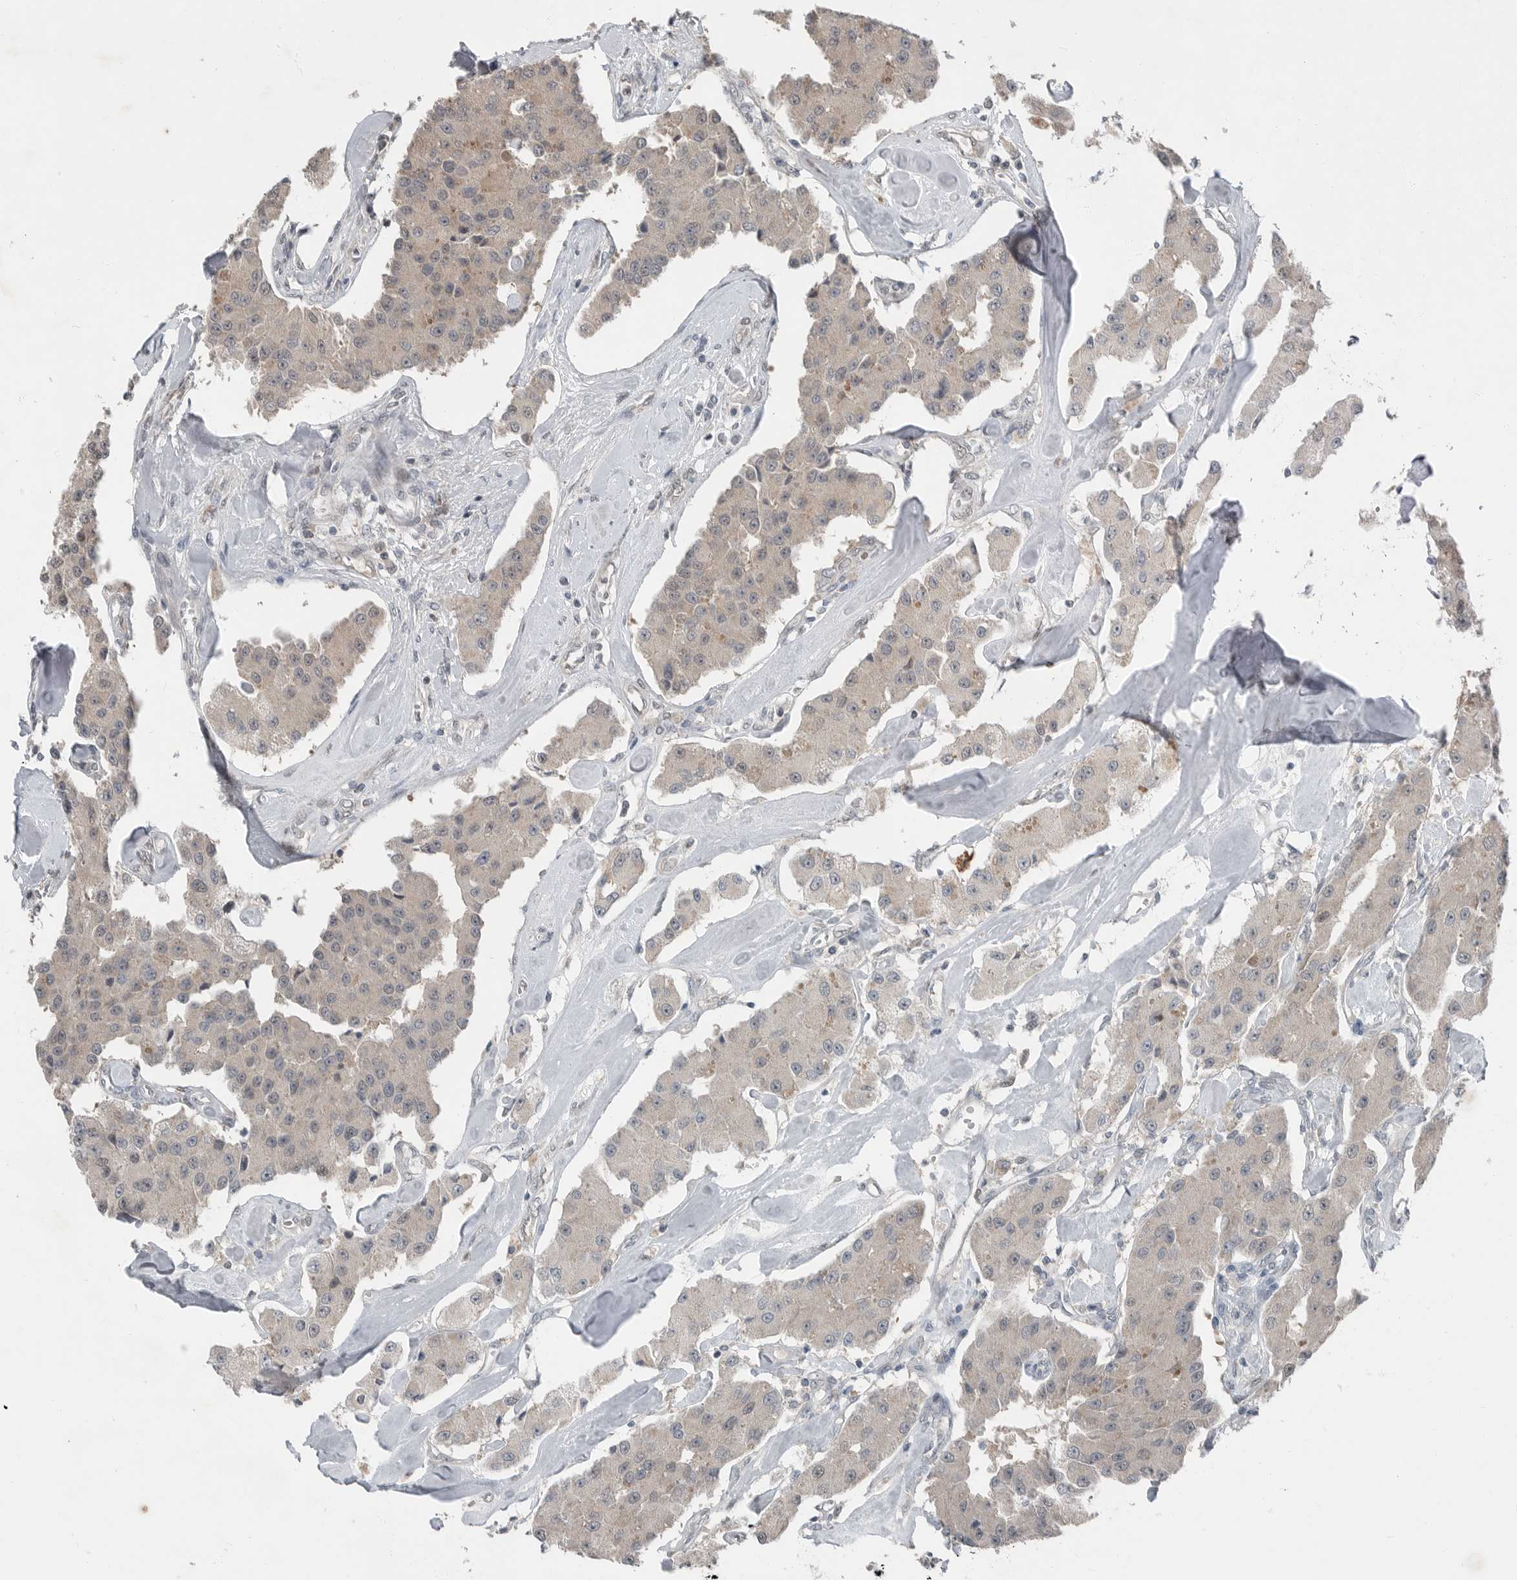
{"staining": {"intensity": "weak", "quantity": ">75%", "location": "cytoplasmic/membranous"}, "tissue": "carcinoid", "cell_type": "Tumor cells", "image_type": "cancer", "snomed": [{"axis": "morphology", "description": "Carcinoid, malignant, NOS"}, {"axis": "topography", "description": "Pancreas"}], "caption": "Carcinoid (malignant) stained for a protein (brown) exhibits weak cytoplasmic/membranous positive staining in approximately >75% of tumor cells.", "gene": "MFAP3L", "patient": {"sex": "male", "age": 41}}